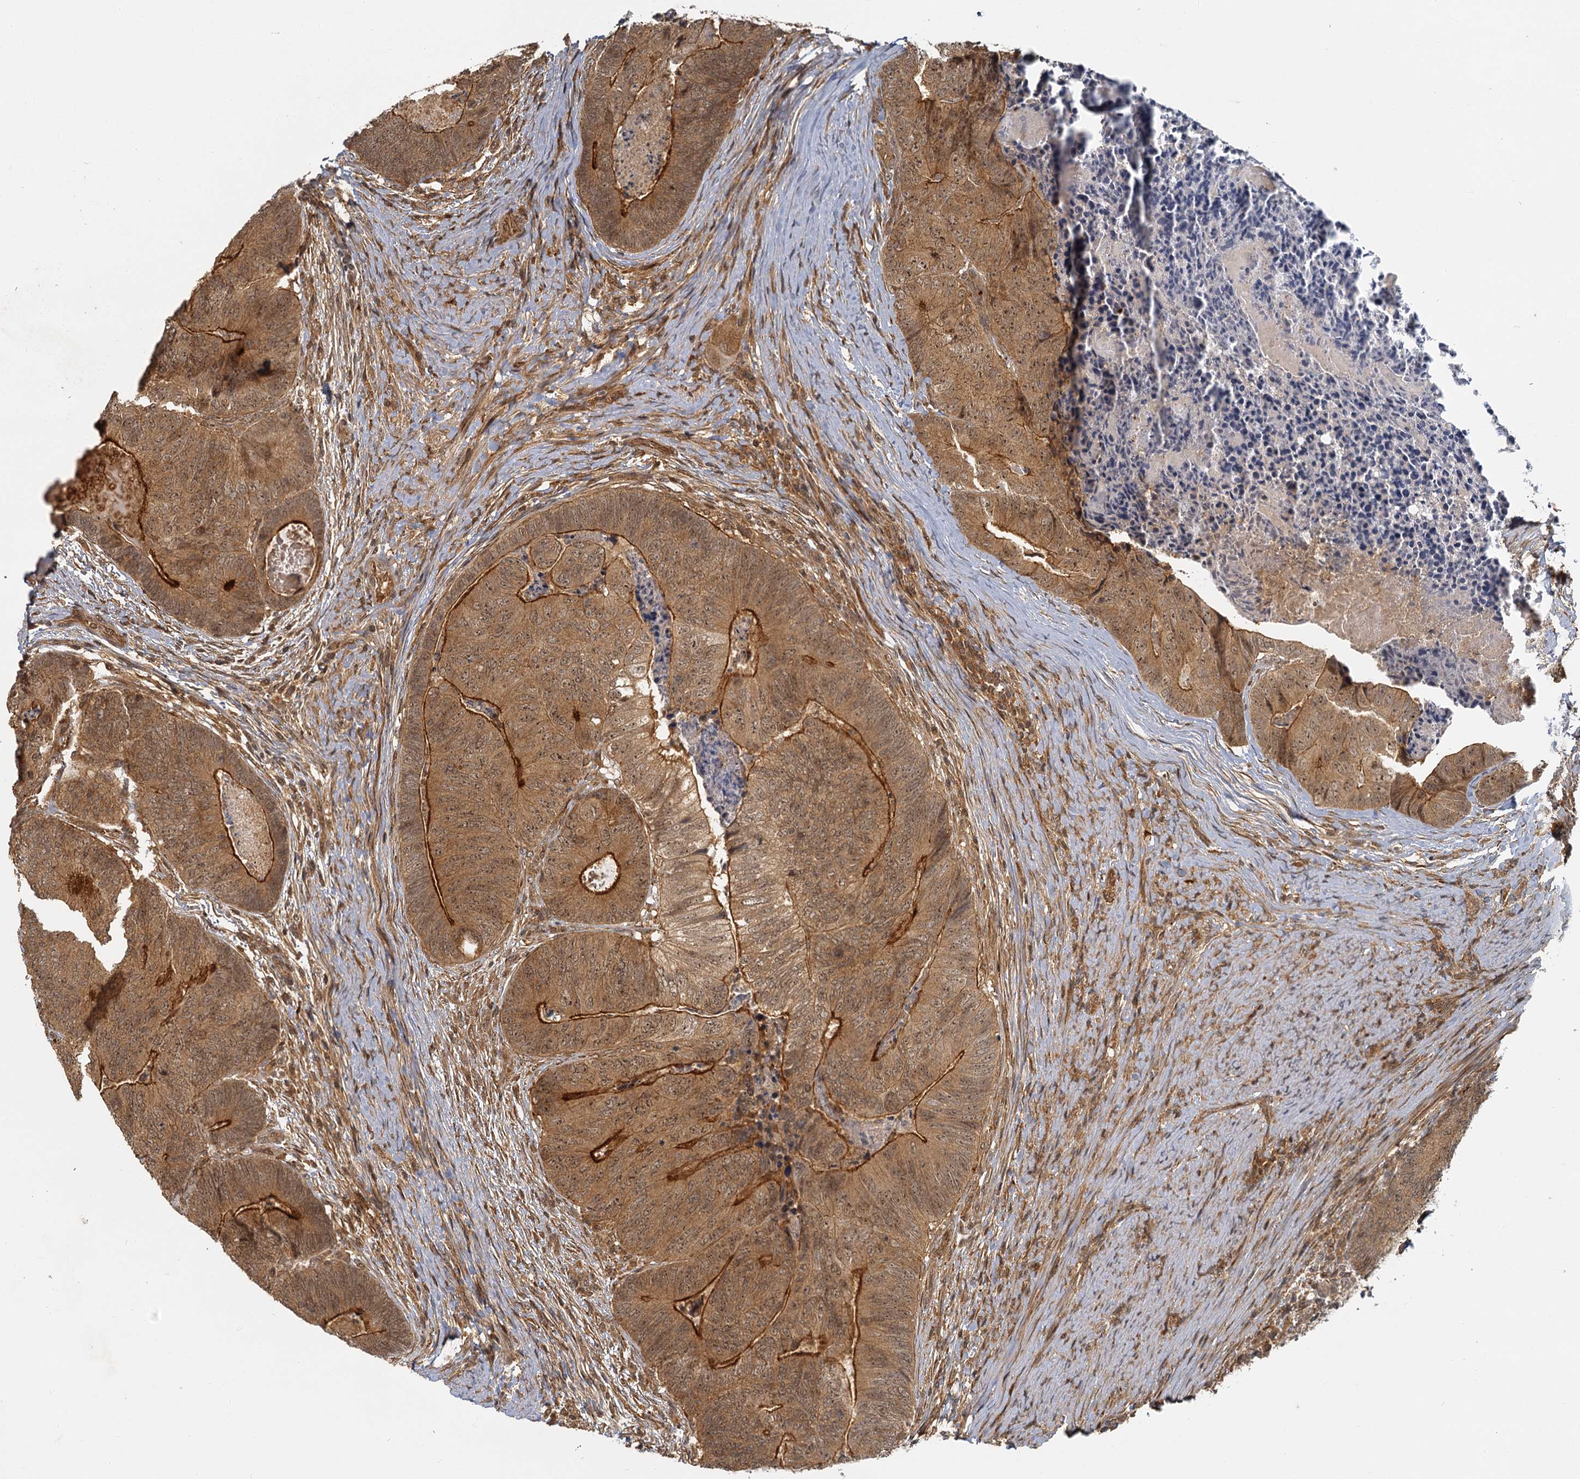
{"staining": {"intensity": "moderate", "quantity": ">75%", "location": "cytoplasmic/membranous,nuclear"}, "tissue": "colorectal cancer", "cell_type": "Tumor cells", "image_type": "cancer", "snomed": [{"axis": "morphology", "description": "Adenocarcinoma, NOS"}, {"axis": "topography", "description": "Colon"}], "caption": "Tumor cells demonstrate medium levels of moderate cytoplasmic/membranous and nuclear staining in approximately >75% of cells in human colorectal cancer.", "gene": "ZNF549", "patient": {"sex": "female", "age": 67}}